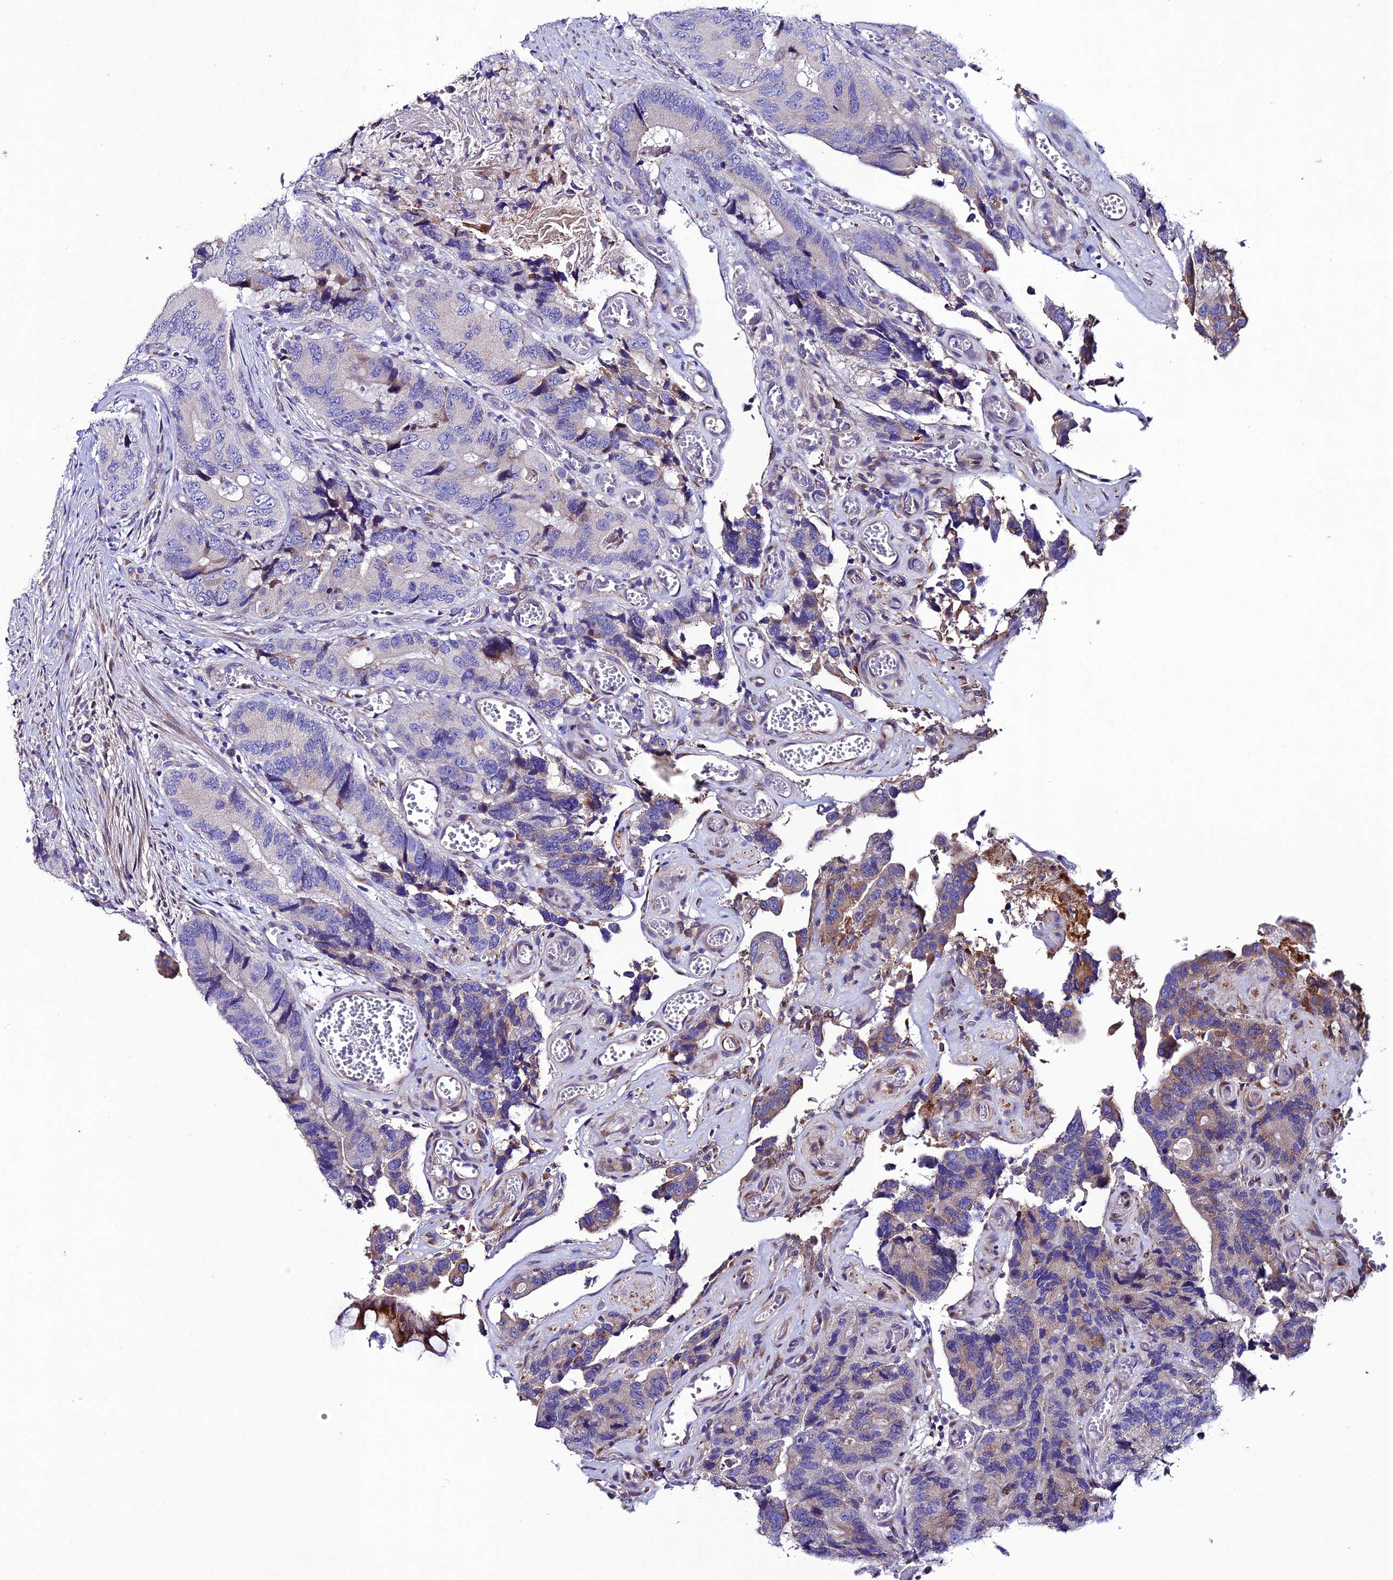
{"staining": {"intensity": "moderate", "quantity": "<25%", "location": "cytoplasmic/membranous"}, "tissue": "colorectal cancer", "cell_type": "Tumor cells", "image_type": "cancer", "snomed": [{"axis": "morphology", "description": "Adenocarcinoma, NOS"}, {"axis": "topography", "description": "Colon"}], "caption": "A histopathology image of colorectal cancer stained for a protein reveals moderate cytoplasmic/membranous brown staining in tumor cells.", "gene": "OR51Q1", "patient": {"sex": "male", "age": 84}}